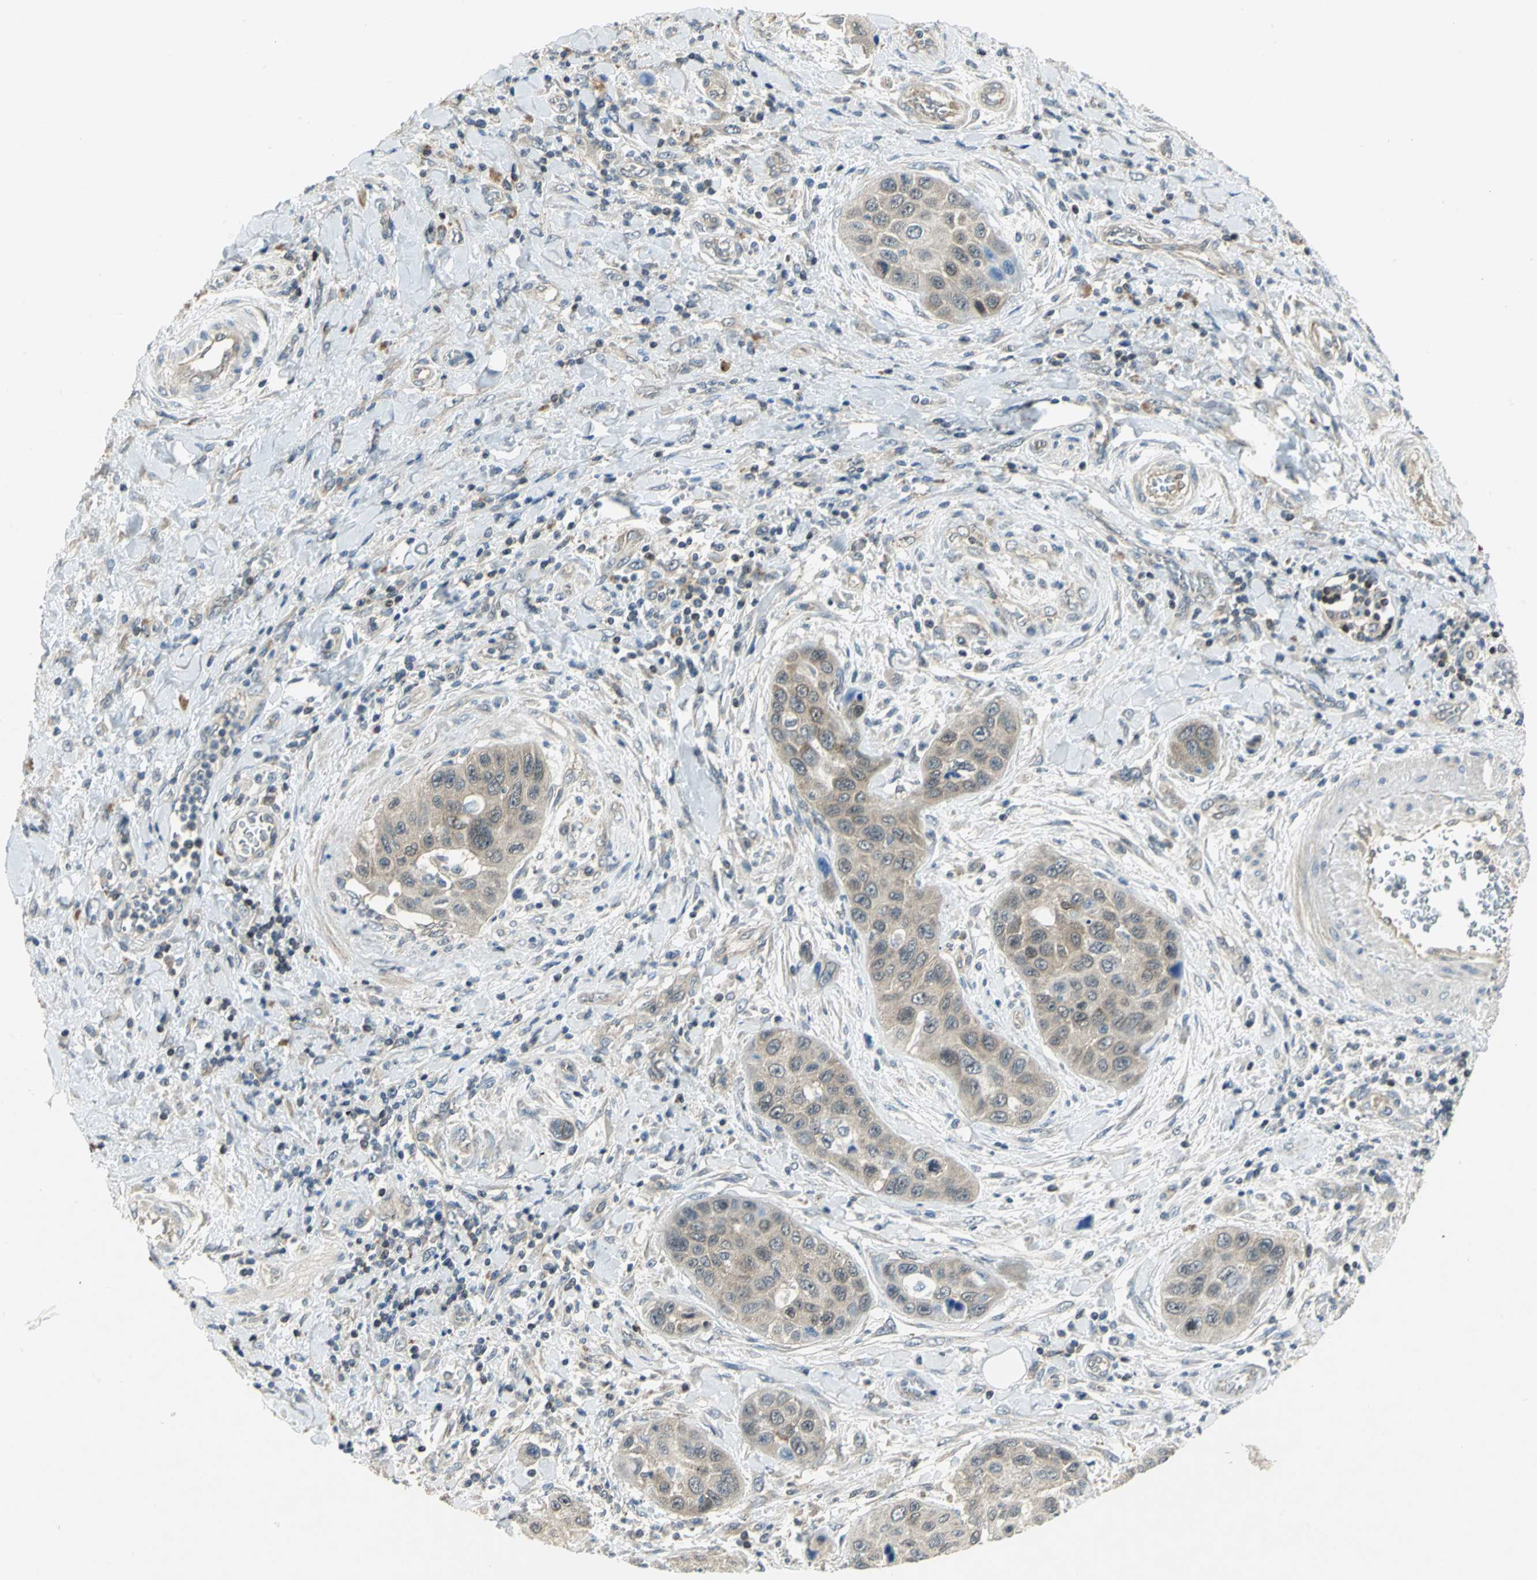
{"staining": {"intensity": "weak", "quantity": ">75%", "location": "cytoplasmic/membranous"}, "tissue": "pancreatic cancer", "cell_type": "Tumor cells", "image_type": "cancer", "snomed": [{"axis": "morphology", "description": "Adenocarcinoma, NOS"}, {"axis": "topography", "description": "Pancreas"}], "caption": "Tumor cells demonstrate weak cytoplasmic/membranous expression in about >75% of cells in pancreatic cancer.", "gene": "PPIA", "patient": {"sex": "female", "age": 70}}